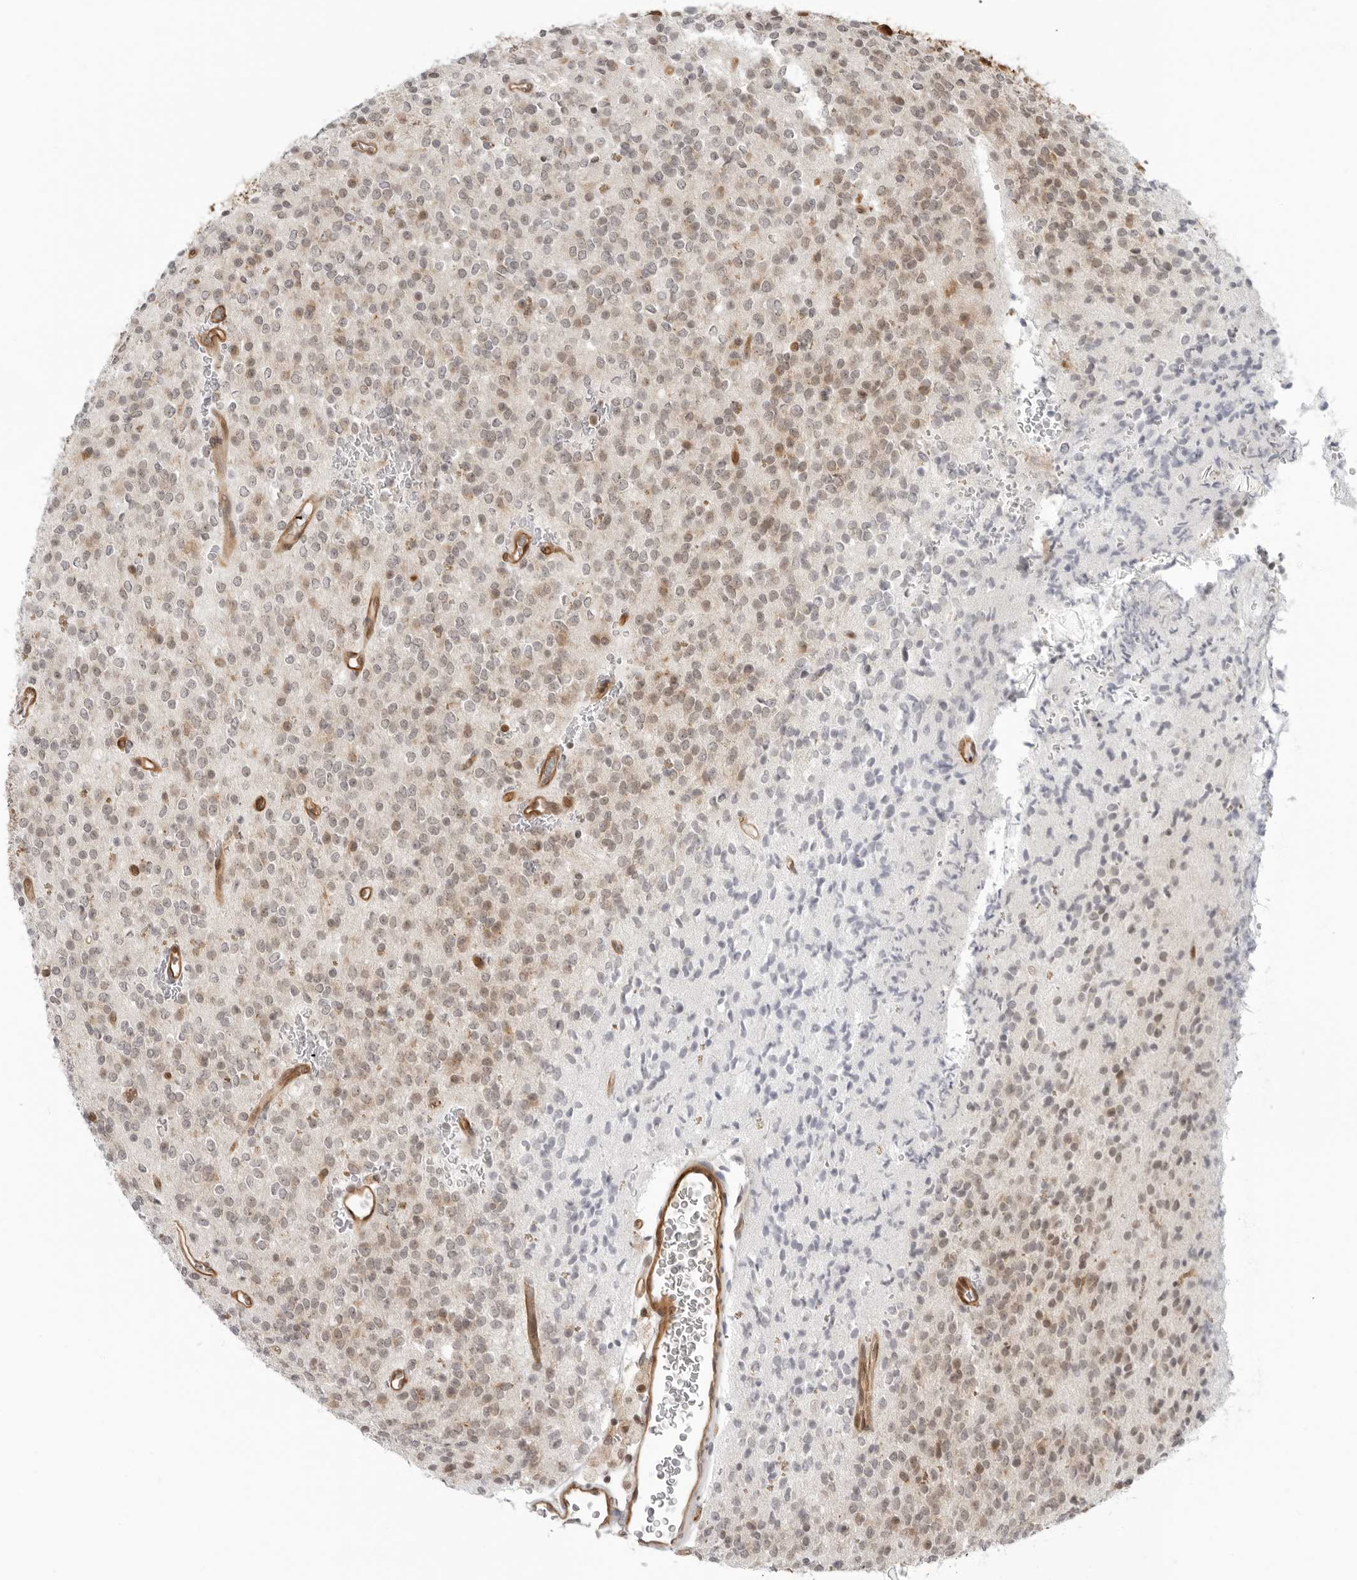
{"staining": {"intensity": "weak", "quantity": "25%-75%", "location": "cytoplasmic/membranous,nuclear"}, "tissue": "glioma", "cell_type": "Tumor cells", "image_type": "cancer", "snomed": [{"axis": "morphology", "description": "Glioma, malignant, High grade"}, {"axis": "topography", "description": "Brain"}], "caption": "Immunohistochemical staining of glioma demonstrates weak cytoplasmic/membranous and nuclear protein expression in approximately 25%-75% of tumor cells. The staining was performed using DAB, with brown indicating positive protein expression. Nuclei are stained blue with hematoxylin.", "gene": "SUGCT", "patient": {"sex": "male", "age": 34}}